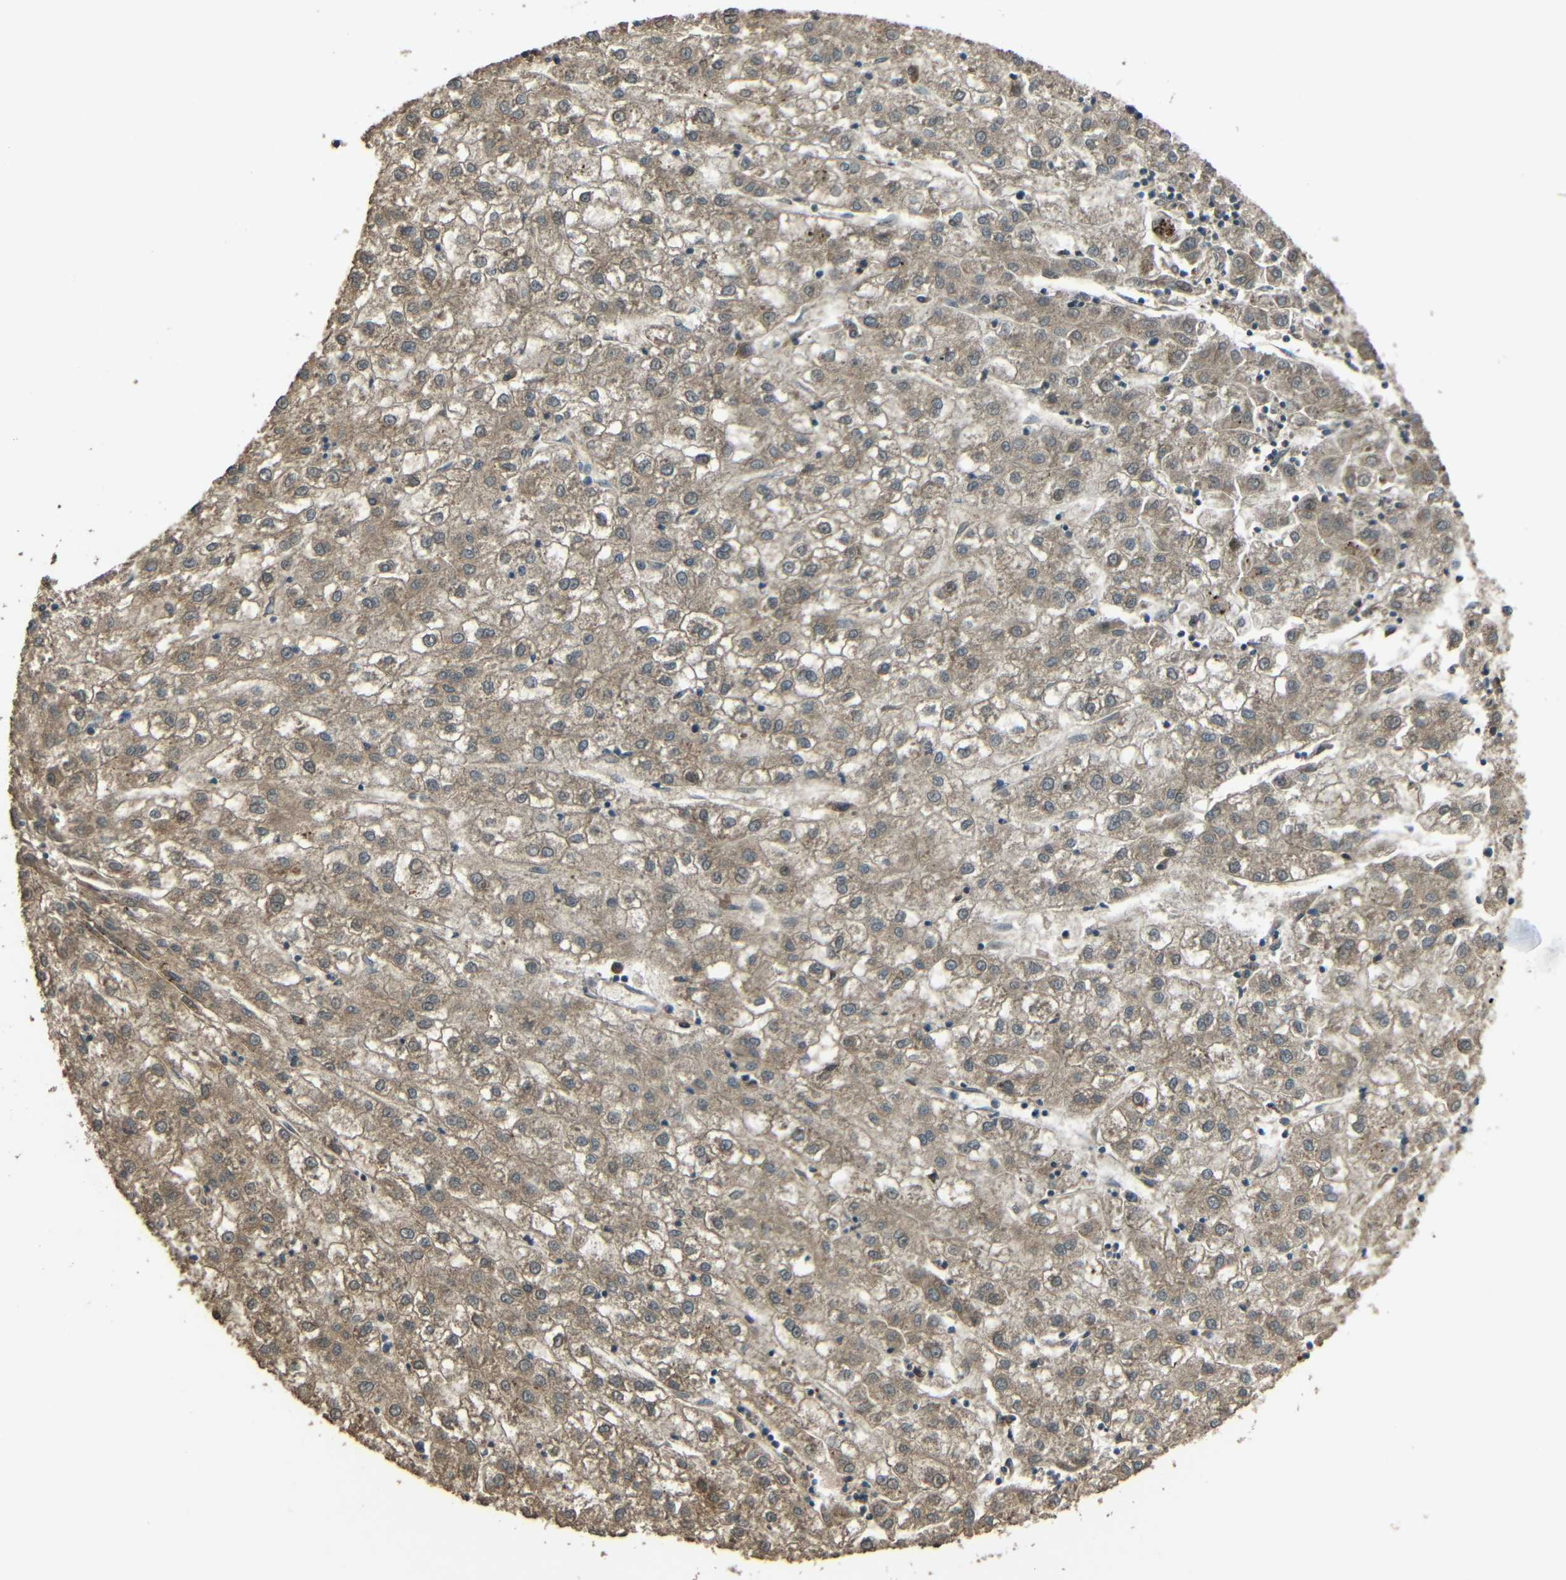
{"staining": {"intensity": "moderate", "quantity": ">75%", "location": "cytoplasmic/membranous"}, "tissue": "liver cancer", "cell_type": "Tumor cells", "image_type": "cancer", "snomed": [{"axis": "morphology", "description": "Carcinoma, Hepatocellular, NOS"}, {"axis": "topography", "description": "Liver"}], "caption": "Moderate cytoplasmic/membranous protein expression is identified in approximately >75% of tumor cells in liver cancer (hepatocellular carcinoma).", "gene": "ACACA", "patient": {"sex": "male", "age": 72}}